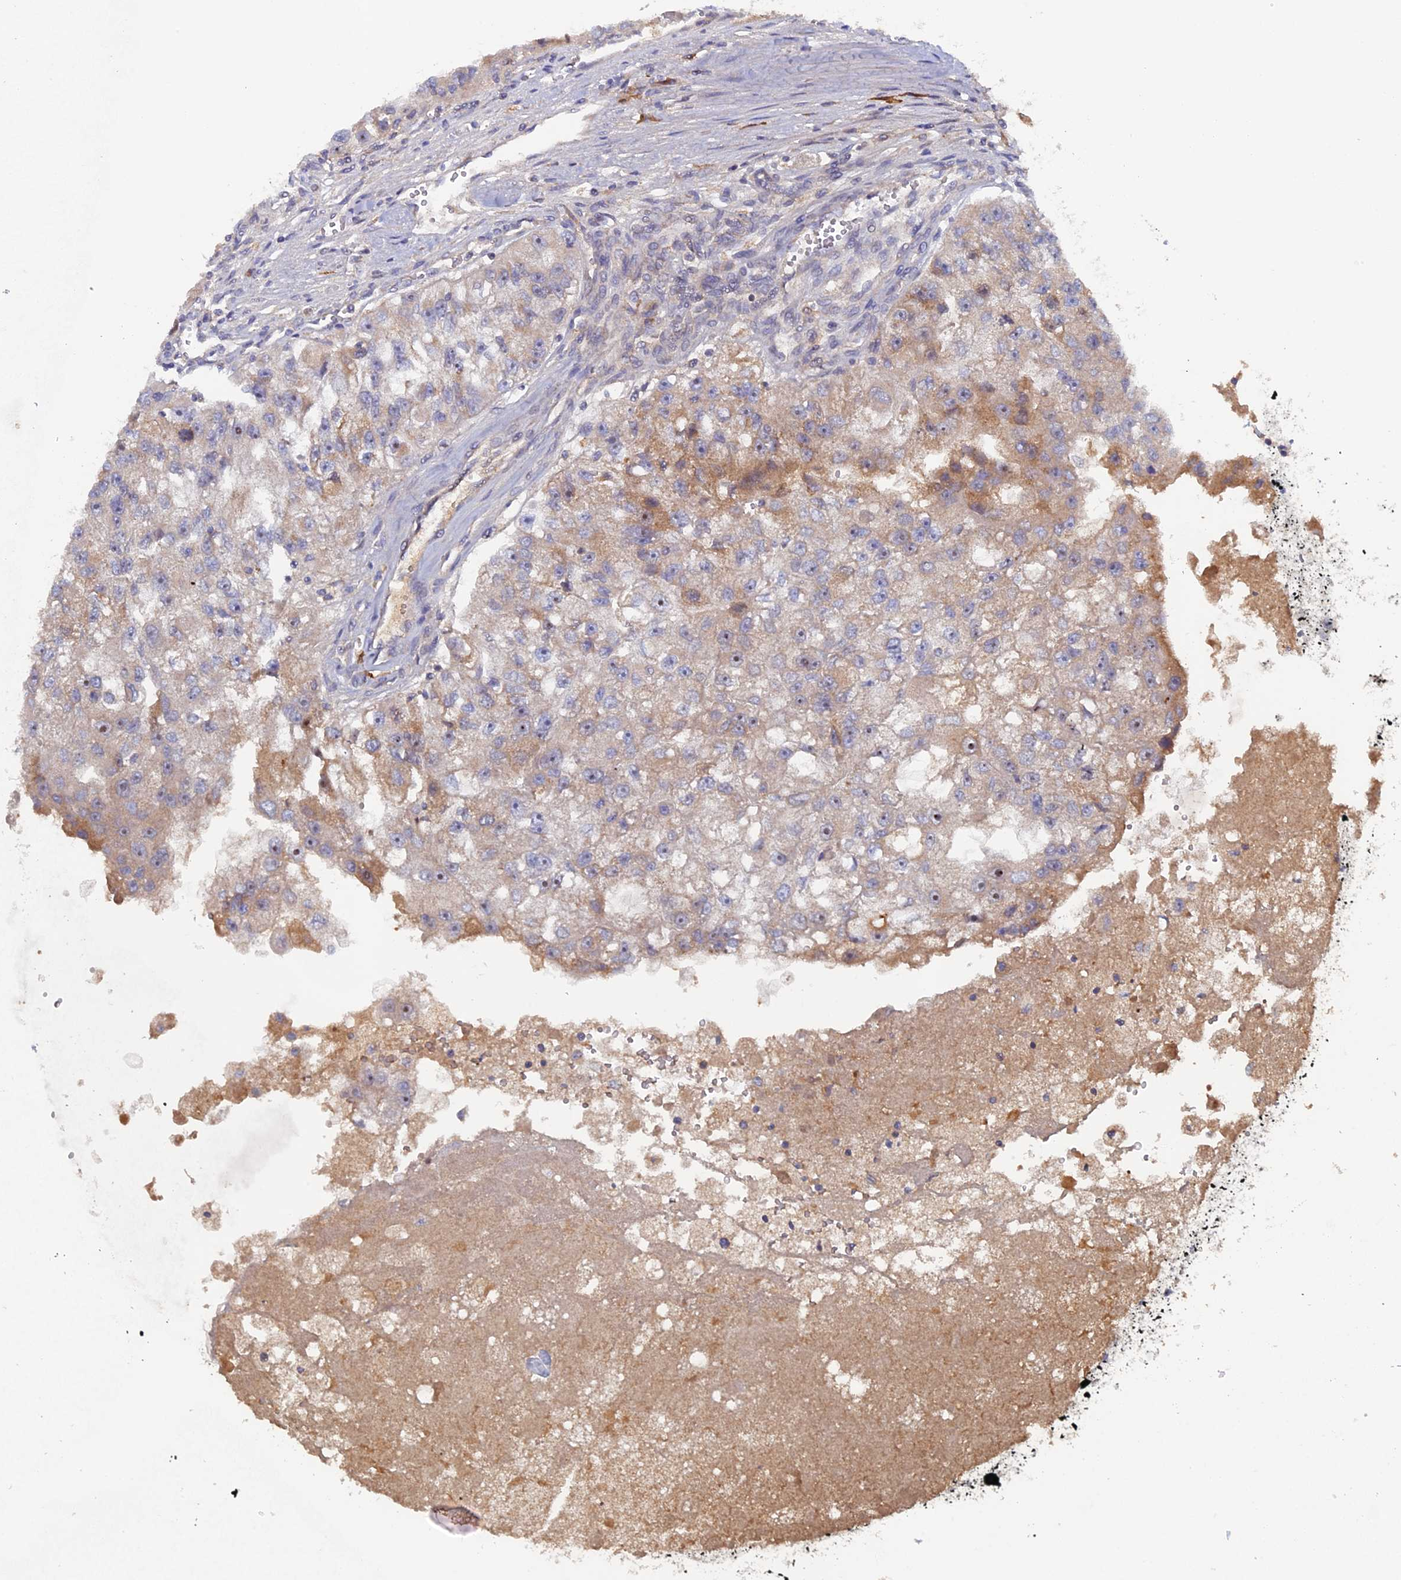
{"staining": {"intensity": "weak", "quantity": "<25%", "location": "cytoplasmic/membranous"}, "tissue": "renal cancer", "cell_type": "Tumor cells", "image_type": "cancer", "snomed": [{"axis": "morphology", "description": "Adenocarcinoma, NOS"}, {"axis": "topography", "description": "Kidney"}], "caption": "IHC of human adenocarcinoma (renal) displays no positivity in tumor cells.", "gene": "RAB15", "patient": {"sex": "male", "age": 63}}